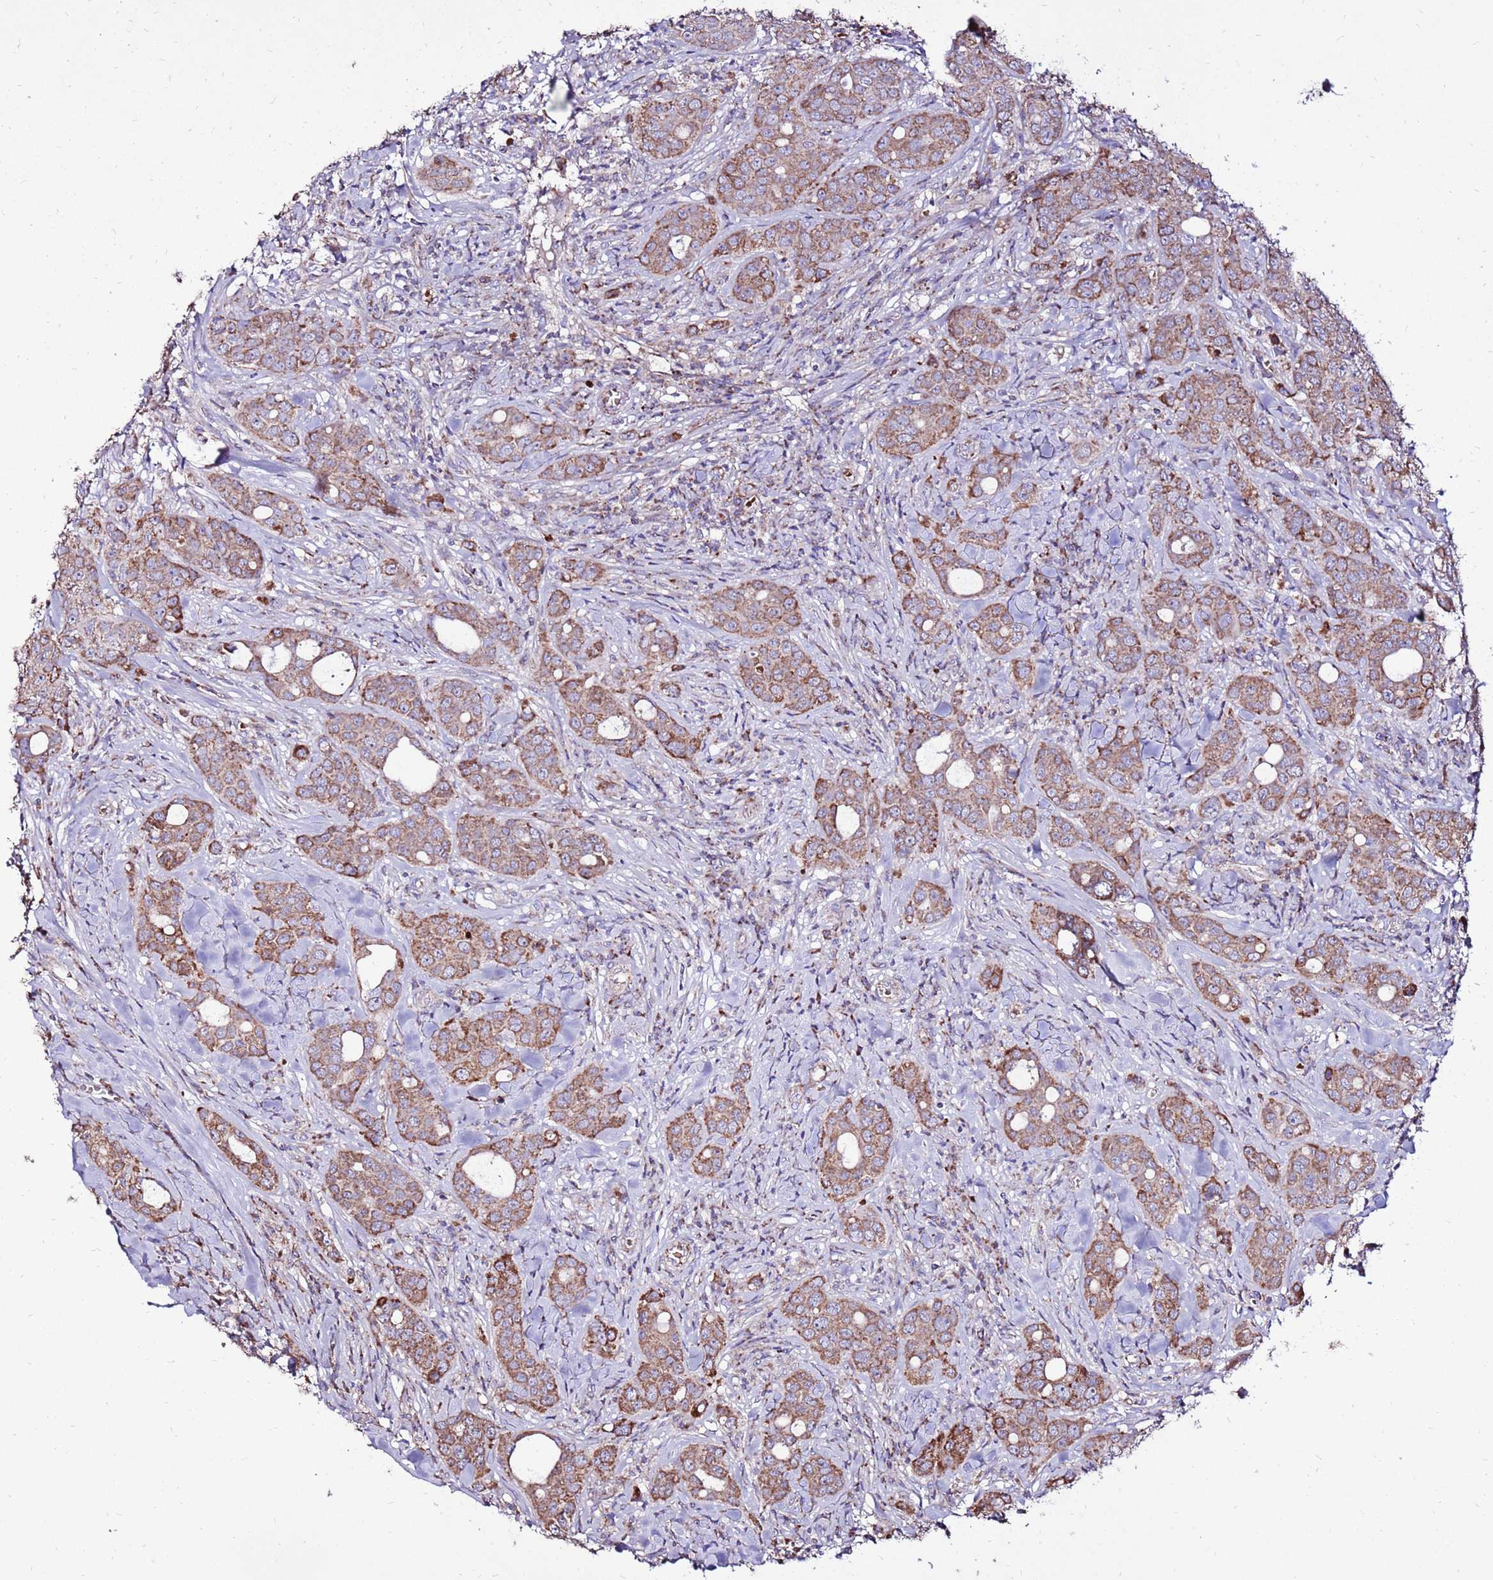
{"staining": {"intensity": "moderate", "quantity": ">75%", "location": "cytoplasmic/membranous"}, "tissue": "breast cancer", "cell_type": "Tumor cells", "image_type": "cancer", "snomed": [{"axis": "morphology", "description": "Duct carcinoma"}, {"axis": "topography", "description": "Breast"}], "caption": "Immunohistochemistry histopathology image of neoplastic tissue: breast invasive ductal carcinoma stained using immunohistochemistry (IHC) displays medium levels of moderate protein expression localized specifically in the cytoplasmic/membranous of tumor cells, appearing as a cytoplasmic/membranous brown color.", "gene": "SPSB3", "patient": {"sex": "female", "age": 43}}